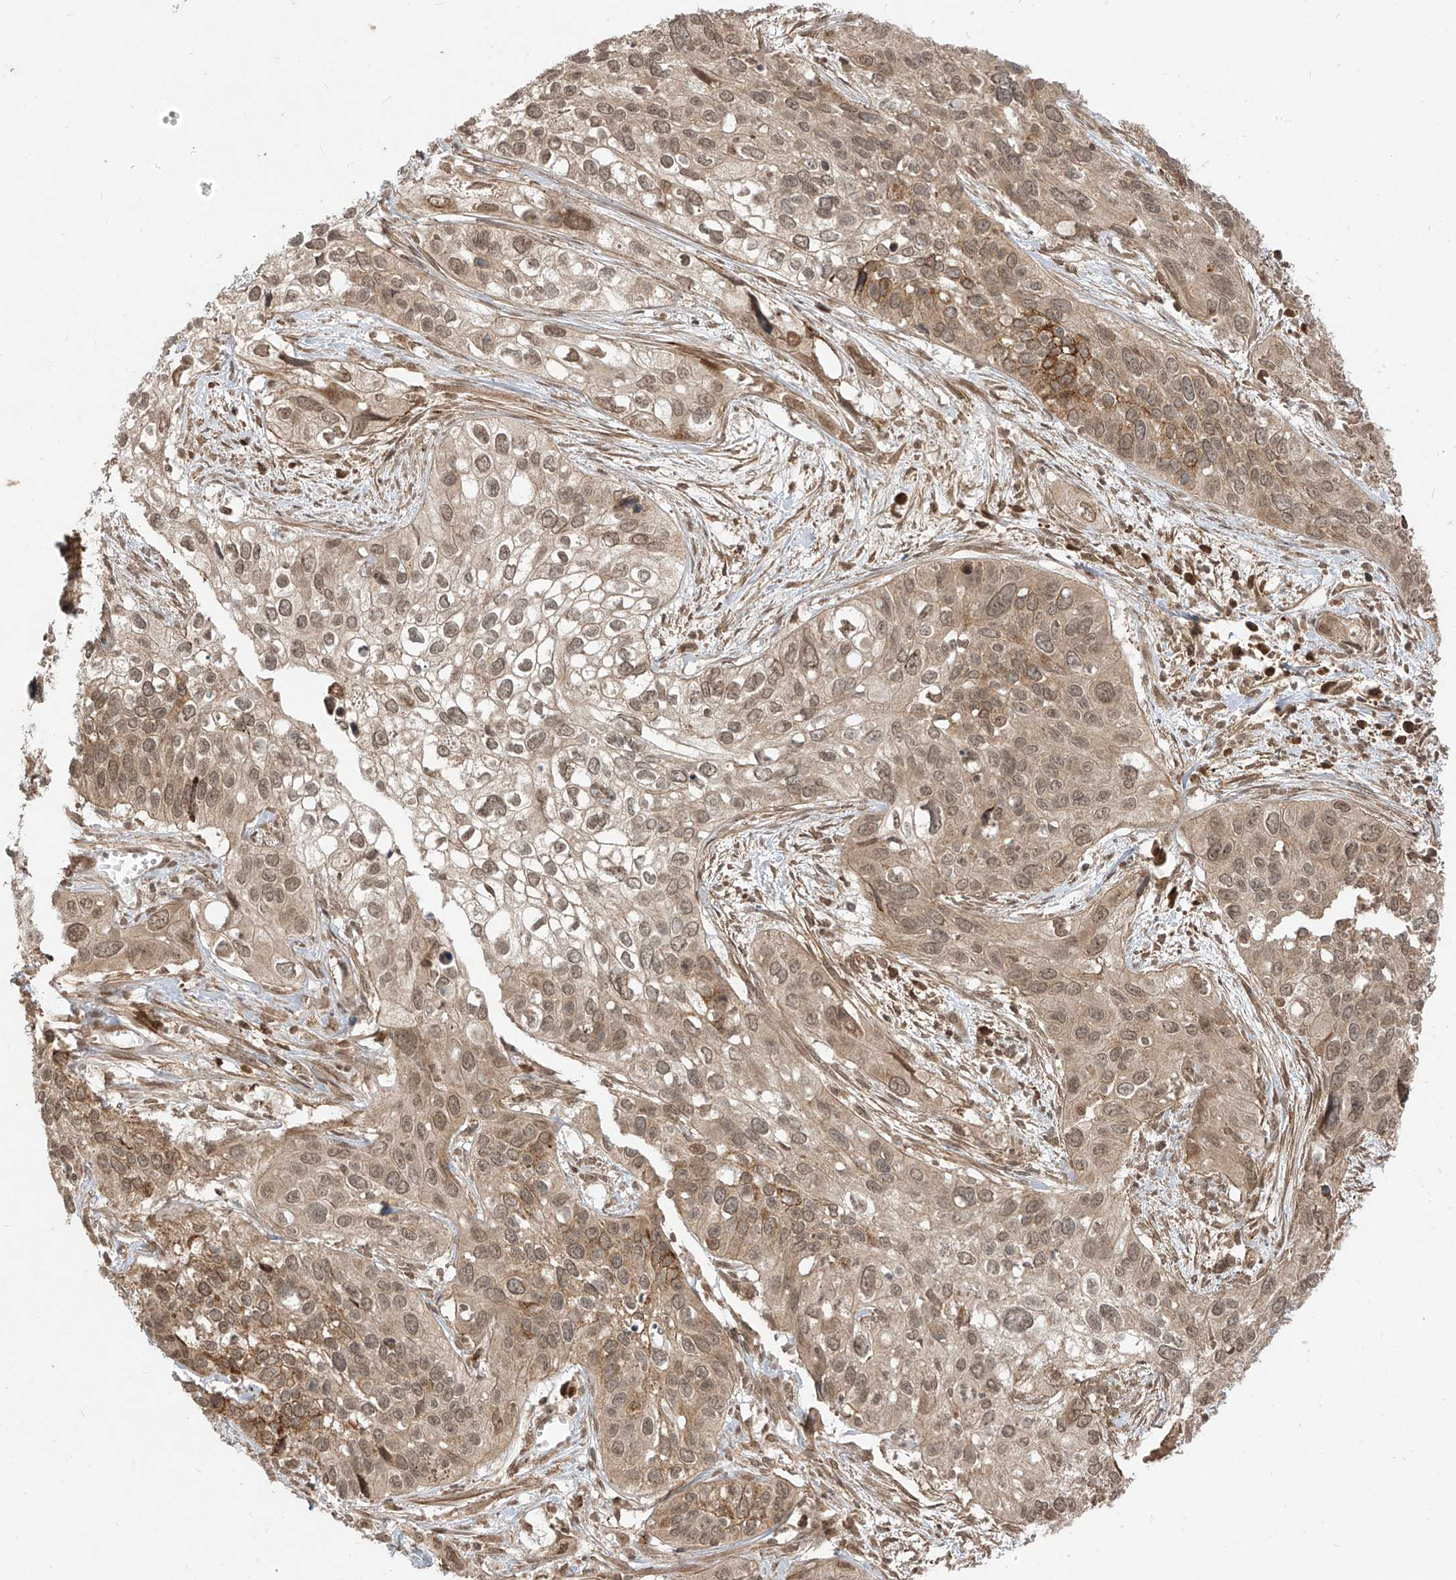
{"staining": {"intensity": "moderate", "quantity": ">75%", "location": "cytoplasmic/membranous,nuclear"}, "tissue": "cervical cancer", "cell_type": "Tumor cells", "image_type": "cancer", "snomed": [{"axis": "morphology", "description": "Squamous cell carcinoma, NOS"}, {"axis": "topography", "description": "Cervix"}], "caption": "A brown stain highlights moderate cytoplasmic/membranous and nuclear positivity of a protein in human cervical cancer tumor cells.", "gene": "LCOR", "patient": {"sex": "female", "age": 55}}